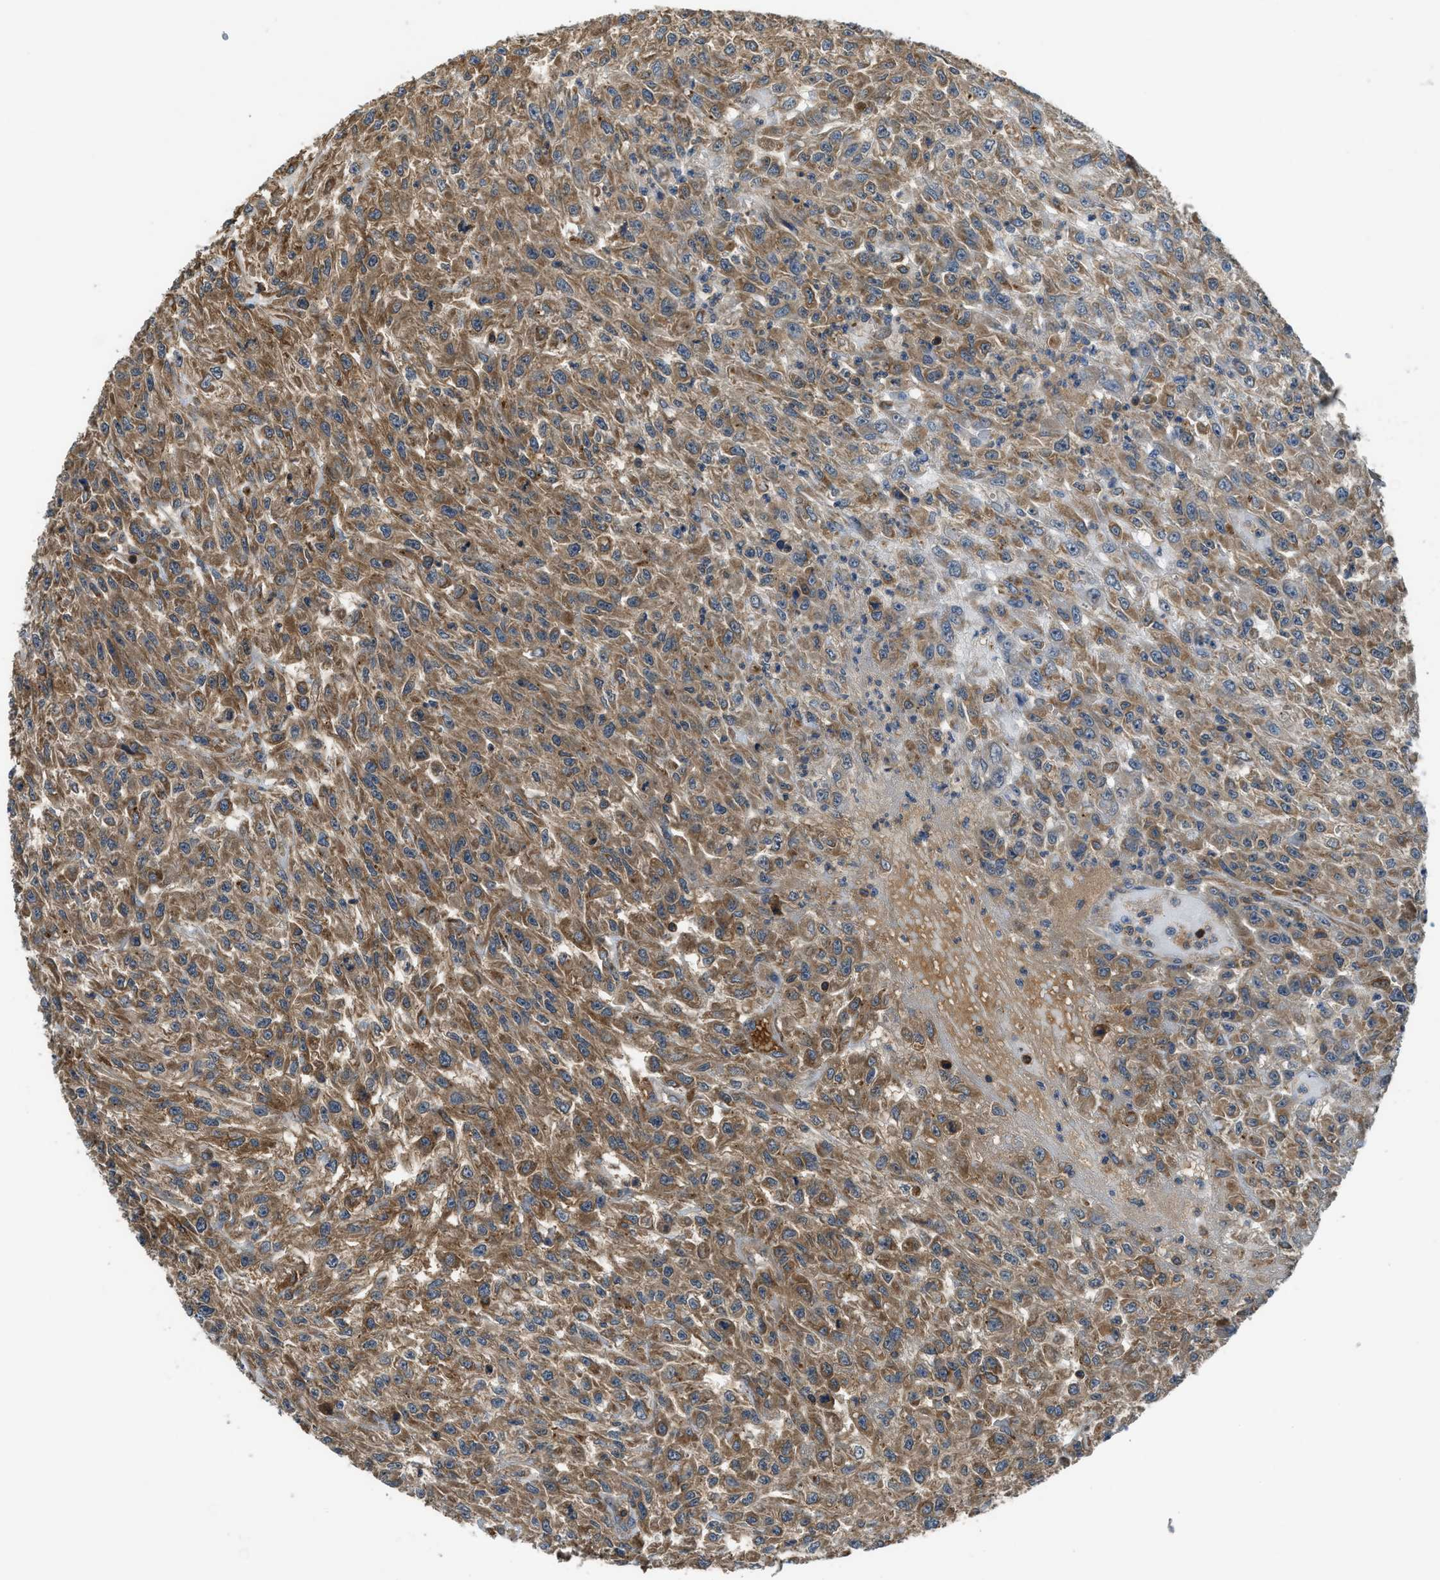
{"staining": {"intensity": "moderate", "quantity": ">75%", "location": "cytoplasmic/membranous"}, "tissue": "urothelial cancer", "cell_type": "Tumor cells", "image_type": "cancer", "snomed": [{"axis": "morphology", "description": "Urothelial carcinoma, High grade"}, {"axis": "topography", "description": "Urinary bladder"}], "caption": "Immunohistochemistry (IHC) micrograph of urothelial cancer stained for a protein (brown), which exhibits medium levels of moderate cytoplasmic/membranous staining in approximately >75% of tumor cells.", "gene": "PAFAH2", "patient": {"sex": "male", "age": 46}}